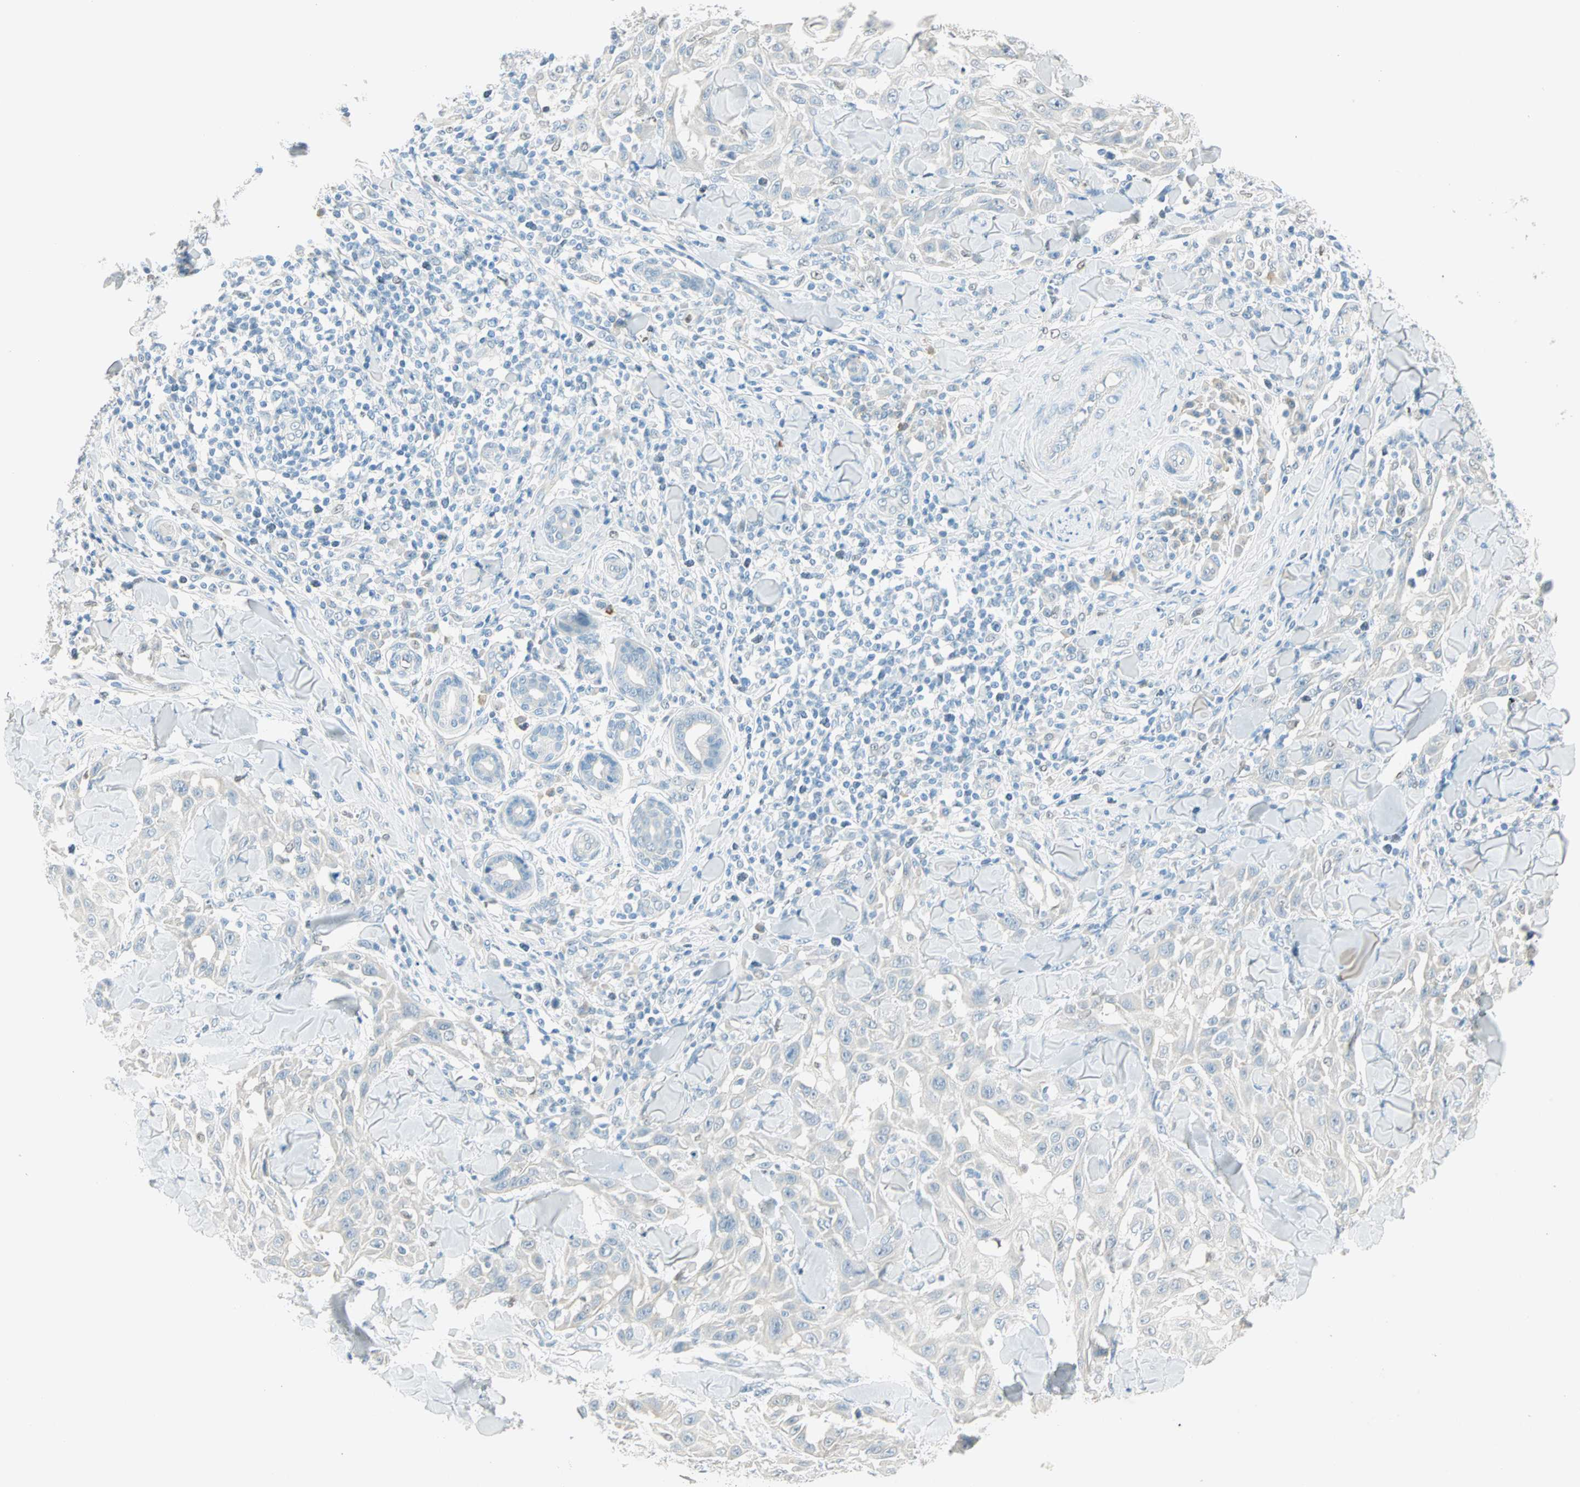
{"staining": {"intensity": "negative", "quantity": "none", "location": "none"}, "tissue": "skin cancer", "cell_type": "Tumor cells", "image_type": "cancer", "snomed": [{"axis": "morphology", "description": "Squamous cell carcinoma, NOS"}, {"axis": "topography", "description": "Skin"}], "caption": "IHC micrograph of neoplastic tissue: squamous cell carcinoma (skin) stained with DAB (3,3'-diaminobenzidine) demonstrates no significant protein positivity in tumor cells. (Stains: DAB immunohistochemistry with hematoxylin counter stain, Microscopy: brightfield microscopy at high magnification).", "gene": "MLLT10", "patient": {"sex": "male", "age": 24}}